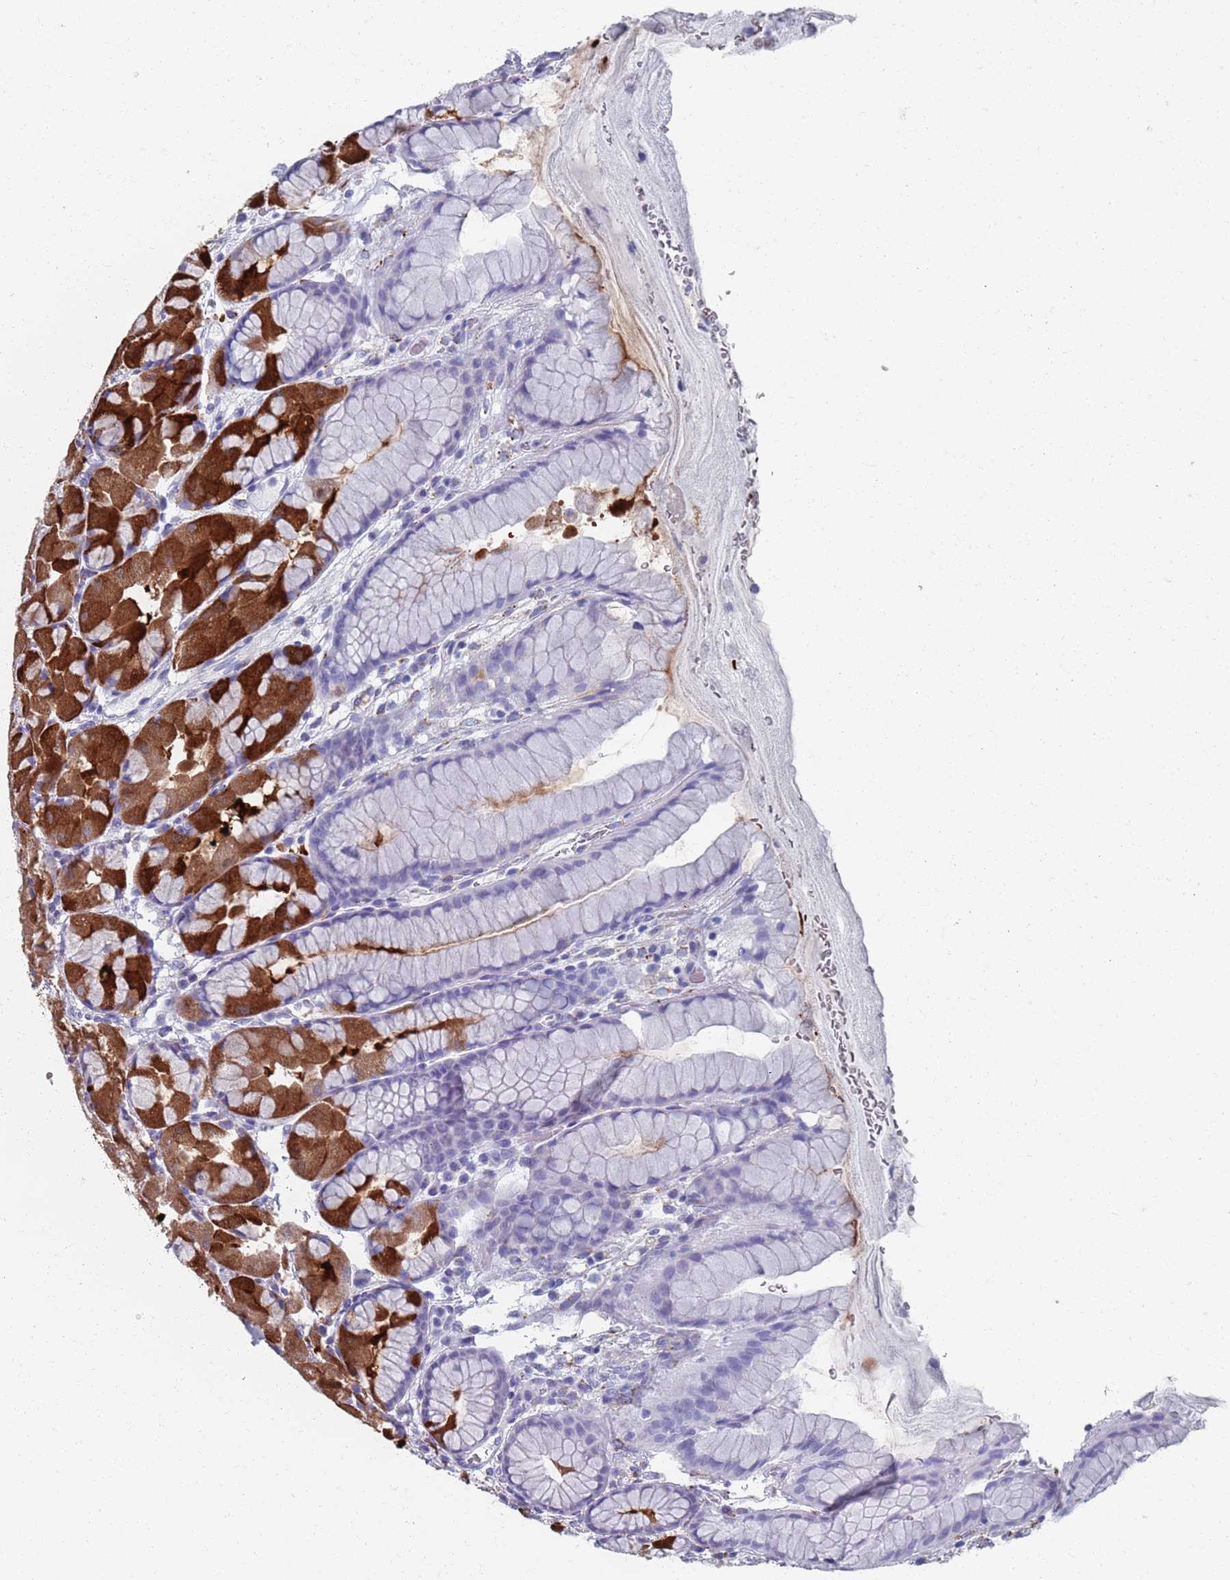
{"staining": {"intensity": "strong", "quantity": "25%-75%", "location": "cytoplasmic/membranous"}, "tissue": "stomach", "cell_type": "Glandular cells", "image_type": "normal", "snomed": [{"axis": "morphology", "description": "Normal tissue, NOS"}, {"axis": "topography", "description": "Stomach"}], "caption": "DAB immunohistochemical staining of benign human stomach exhibits strong cytoplasmic/membranous protein positivity in about 25%-75% of glandular cells. (DAB = brown stain, brightfield microscopy at high magnification).", "gene": "PLOD1", "patient": {"sex": "male", "age": 57}}